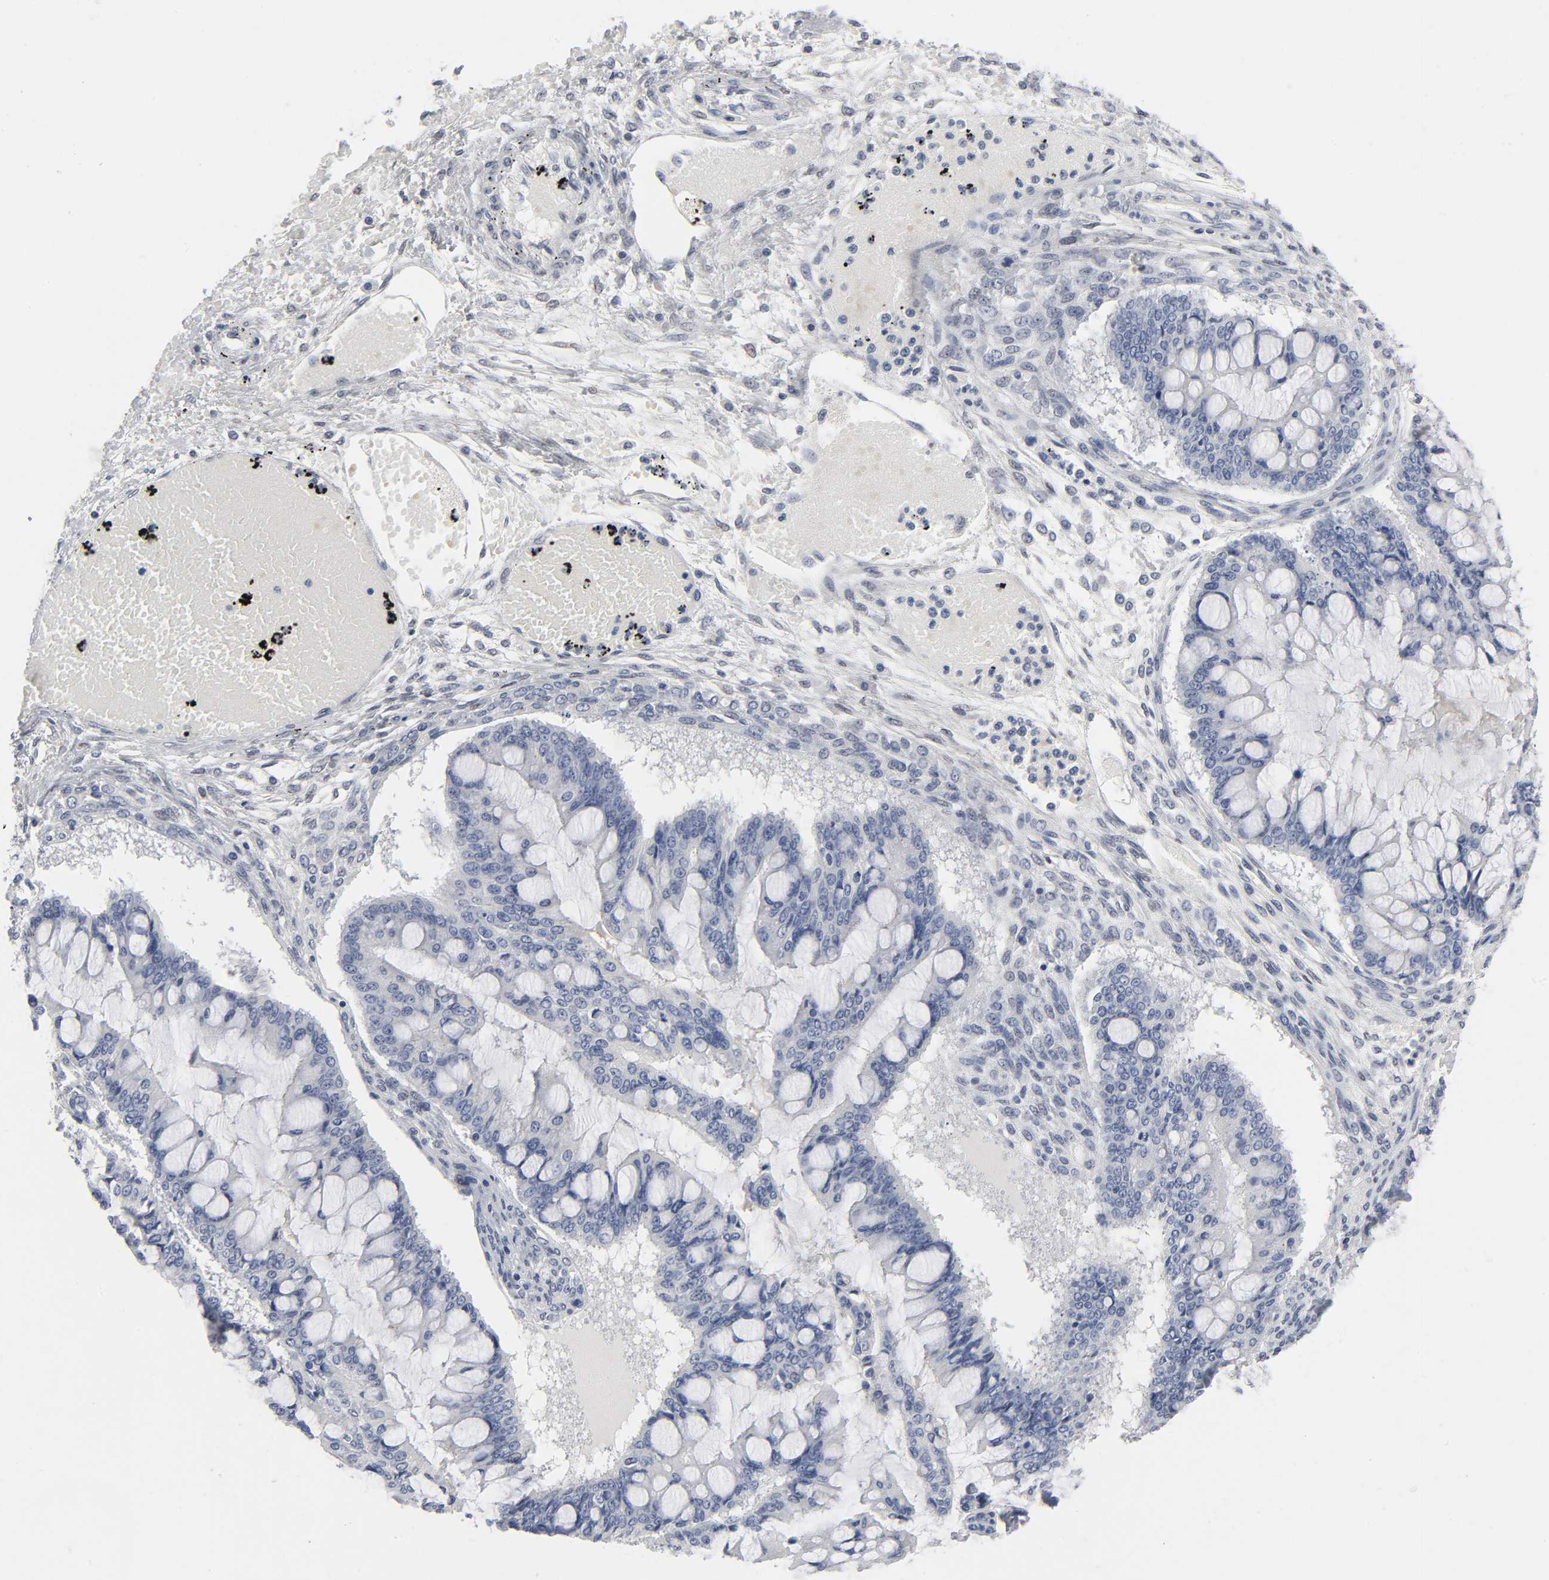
{"staining": {"intensity": "negative", "quantity": "none", "location": "none"}, "tissue": "ovarian cancer", "cell_type": "Tumor cells", "image_type": "cancer", "snomed": [{"axis": "morphology", "description": "Cystadenocarcinoma, mucinous, NOS"}, {"axis": "topography", "description": "Ovary"}], "caption": "Immunohistochemistry (IHC) image of neoplastic tissue: ovarian cancer stained with DAB demonstrates no significant protein staining in tumor cells.", "gene": "SALL2", "patient": {"sex": "female", "age": 73}}